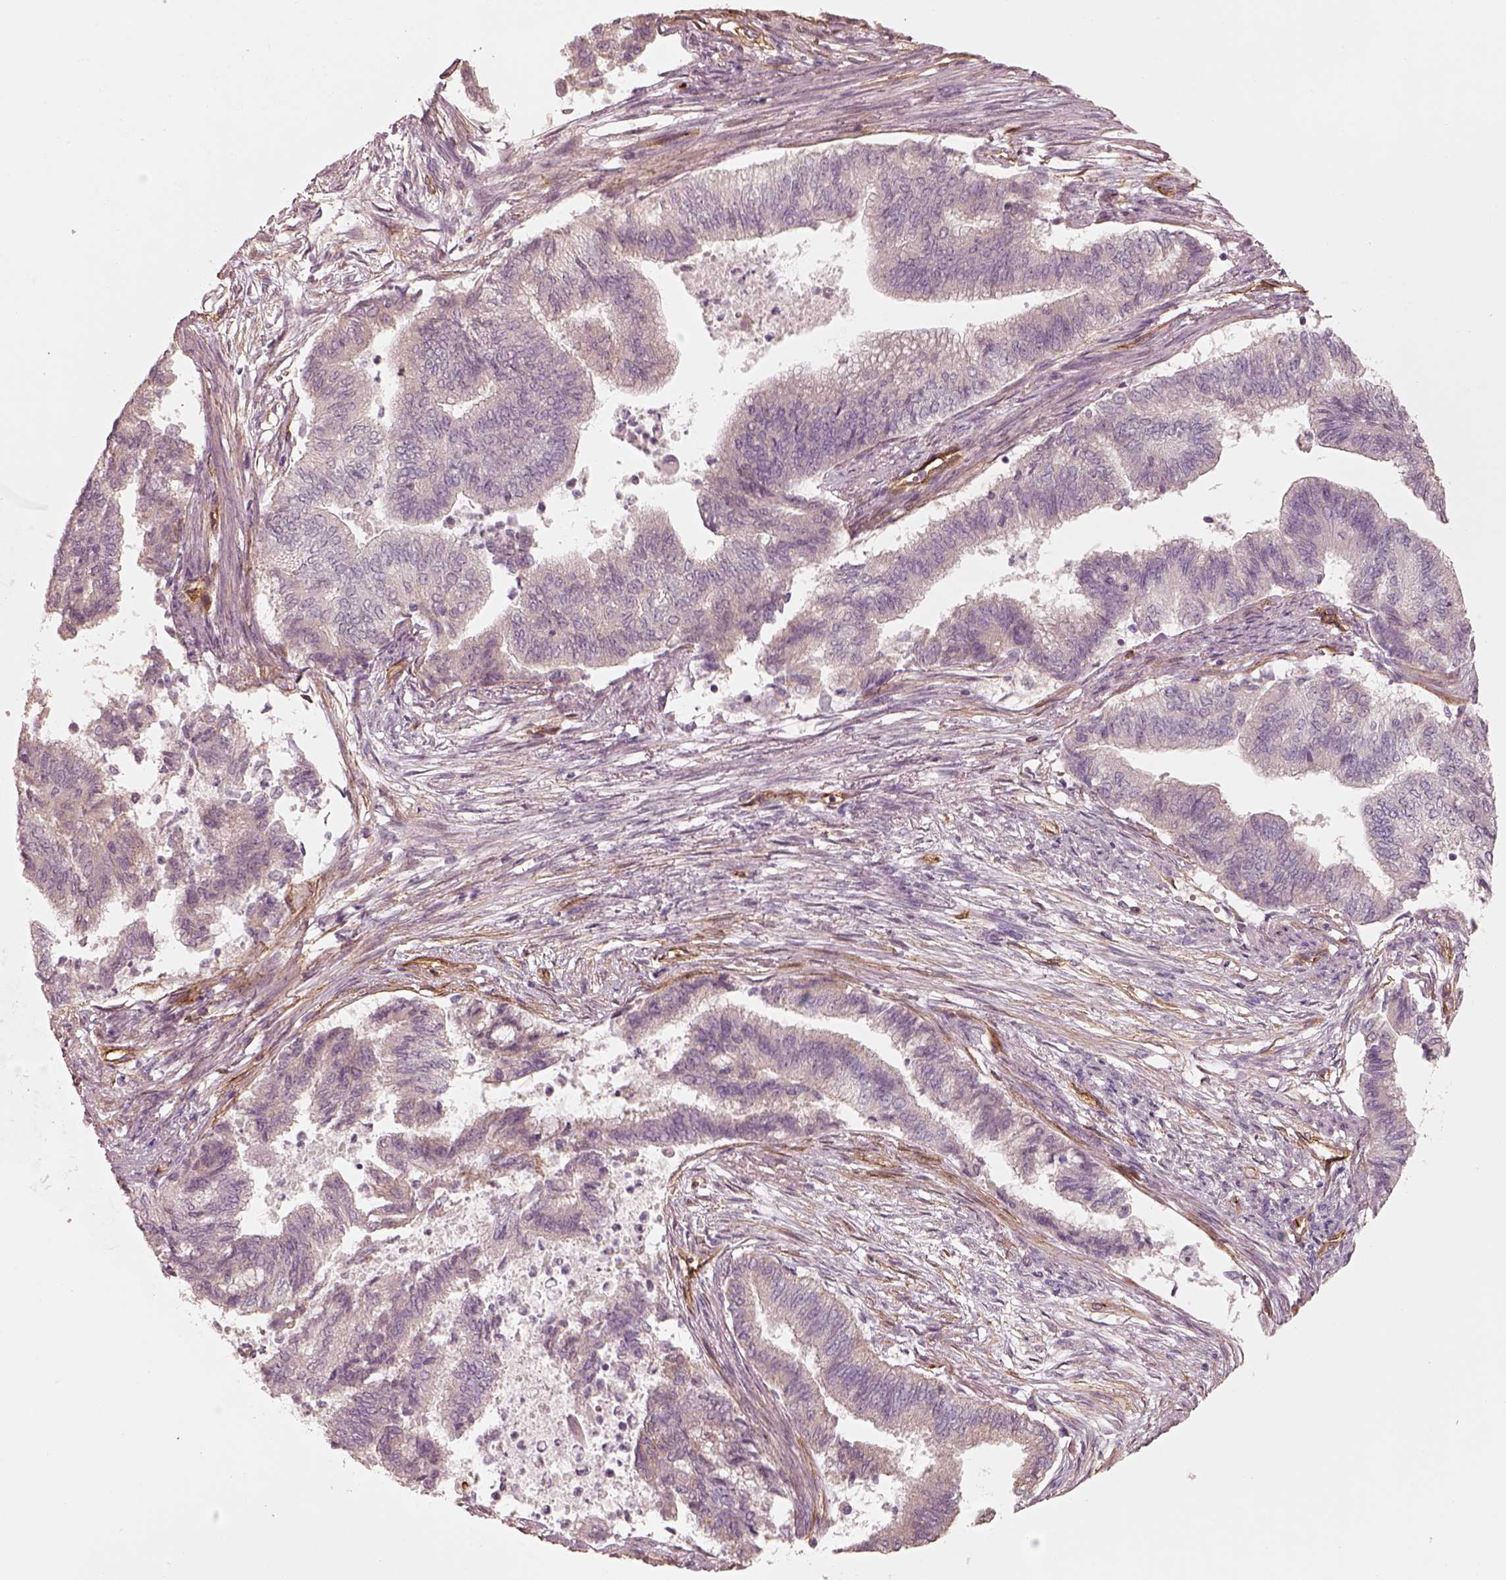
{"staining": {"intensity": "negative", "quantity": "none", "location": "none"}, "tissue": "endometrial cancer", "cell_type": "Tumor cells", "image_type": "cancer", "snomed": [{"axis": "morphology", "description": "Adenocarcinoma, NOS"}, {"axis": "topography", "description": "Endometrium"}], "caption": "Immunohistochemical staining of human endometrial cancer (adenocarcinoma) reveals no significant positivity in tumor cells.", "gene": "CRYM", "patient": {"sex": "female", "age": 65}}